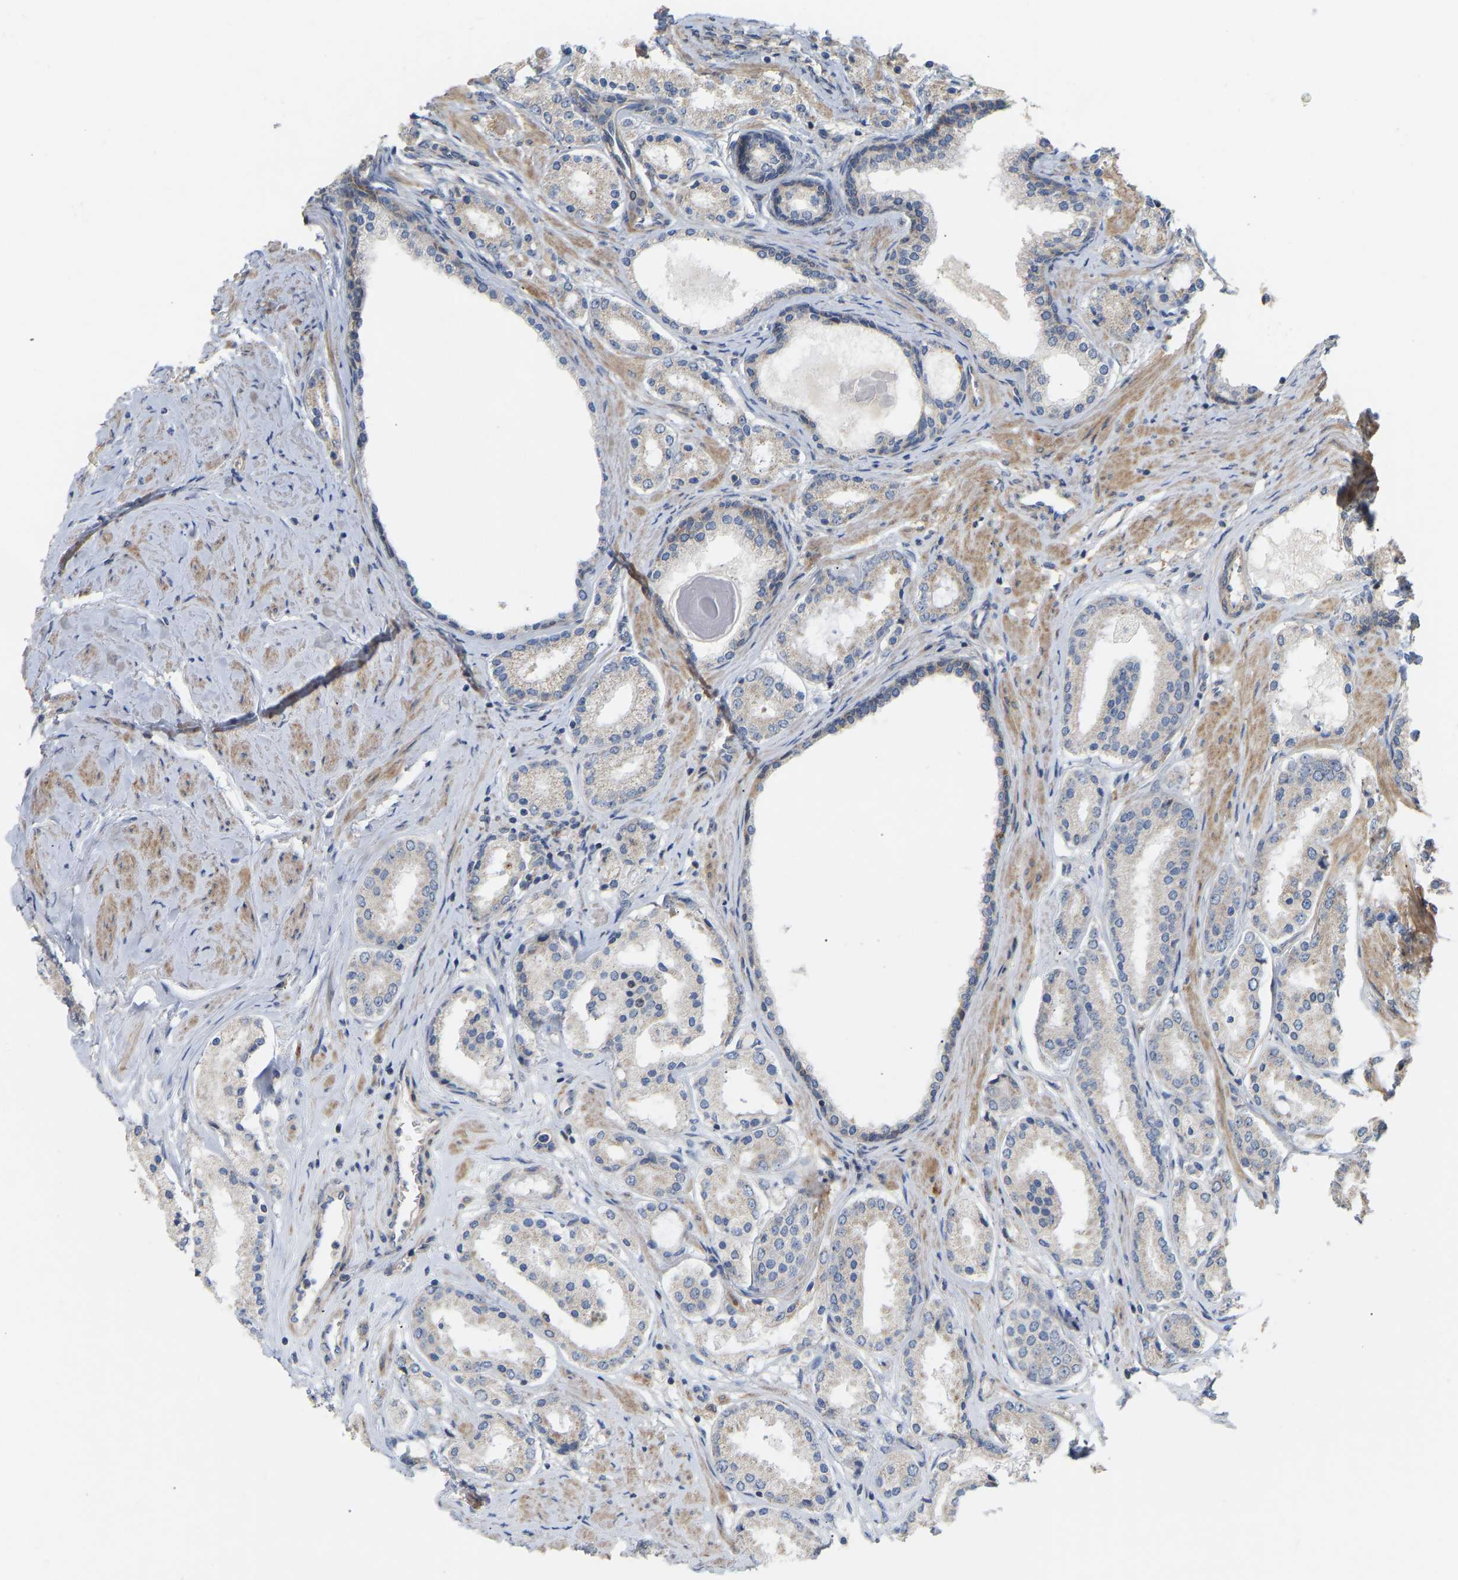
{"staining": {"intensity": "negative", "quantity": "none", "location": "none"}, "tissue": "prostate cancer", "cell_type": "Tumor cells", "image_type": "cancer", "snomed": [{"axis": "morphology", "description": "Adenocarcinoma, Low grade"}, {"axis": "topography", "description": "Prostate"}], "caption": "This is a photomicrograph of immunohistochemistry staining of prostate cancer, which shows no staining in tumor cells.", "gene": "HACD2", "patient": {"sex": "male", "age": 63}}